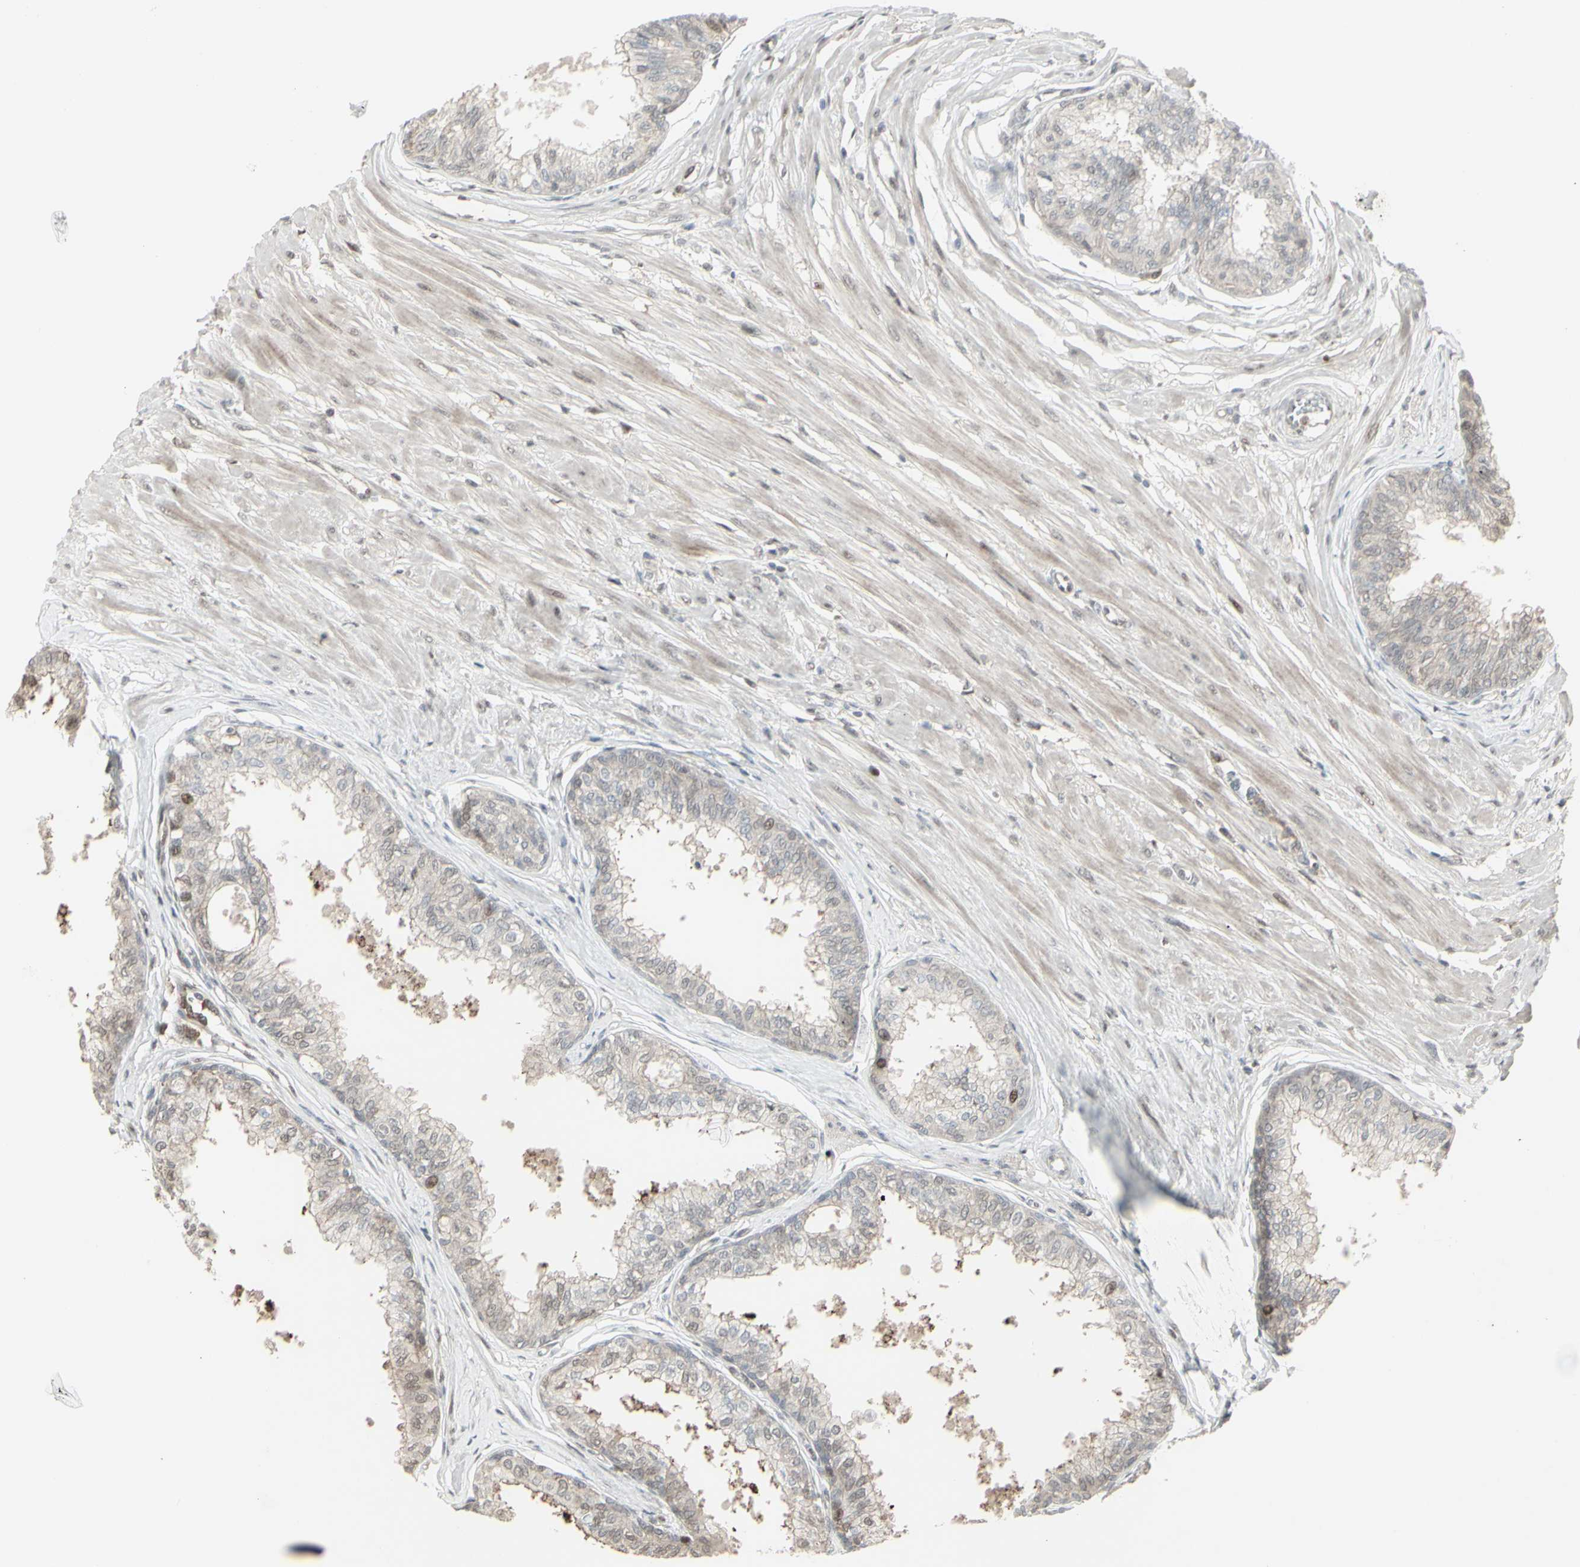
{"staining": {"intensity": "moderate", "quantity": "<25%", "location": "nuclear"}, "tissue": "prostate", "cell_type": "Glandular cells", "image_type": "normal", "snomed": [{"axis": "morphology", "description": "Normal tissue, NOS"}, {"axis": "topography", "description": "Prostate"}, {"axis": "topography", "description": "Seminal veicle"}], "caption": "Brown immunohistochemical staining in unremarkable prostate reveals moderate nuclear positivity in approximately <25% of glandular cells. (DAB (3,3'-diaminobenzidine) = brown stain, brightfield microscopy at high magnification).", "gene": "CD33", "patient": {"sex": "male", "age": 60}}